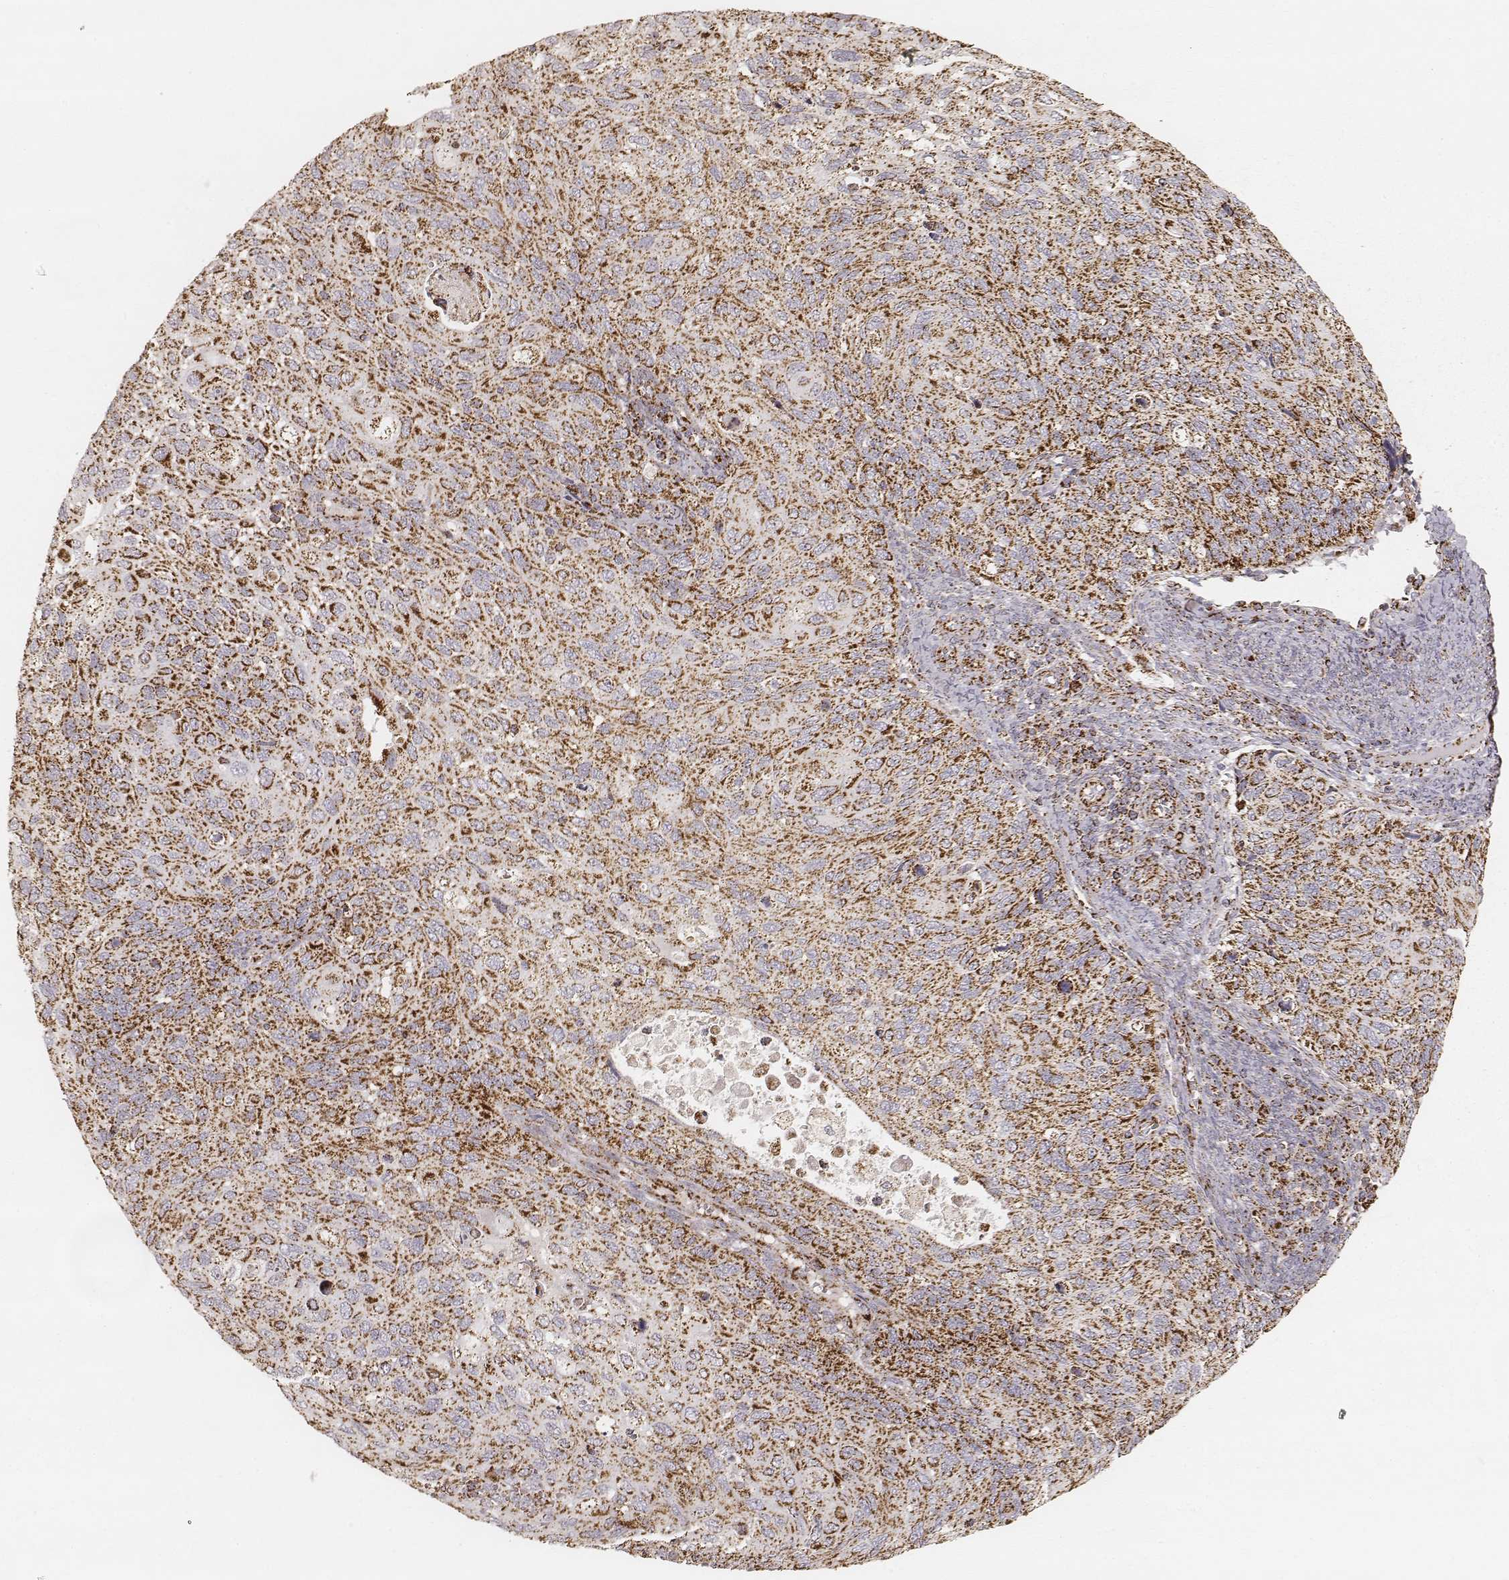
{"staining": {"intensity": "strong", "quantity": ">75%", "location": "cytoplasmic/membranous"}, "tissue": "cervical cancer", "cell_type": "Tumor cells", "image_type": "cancer", "snomed": [{"axis": "morphology", "description": "Squamous cell carcinoma, NOS"}, {"axis": "topography", "description": "Cervix"}], "caption": "Protein expression analysis of cervical squamous cell carcinoma displays strong cytoplasmic/membranous staining in about >75% of tumor cells.", "gene": "CS", "patient": {"sex": "female", "age": 70}}